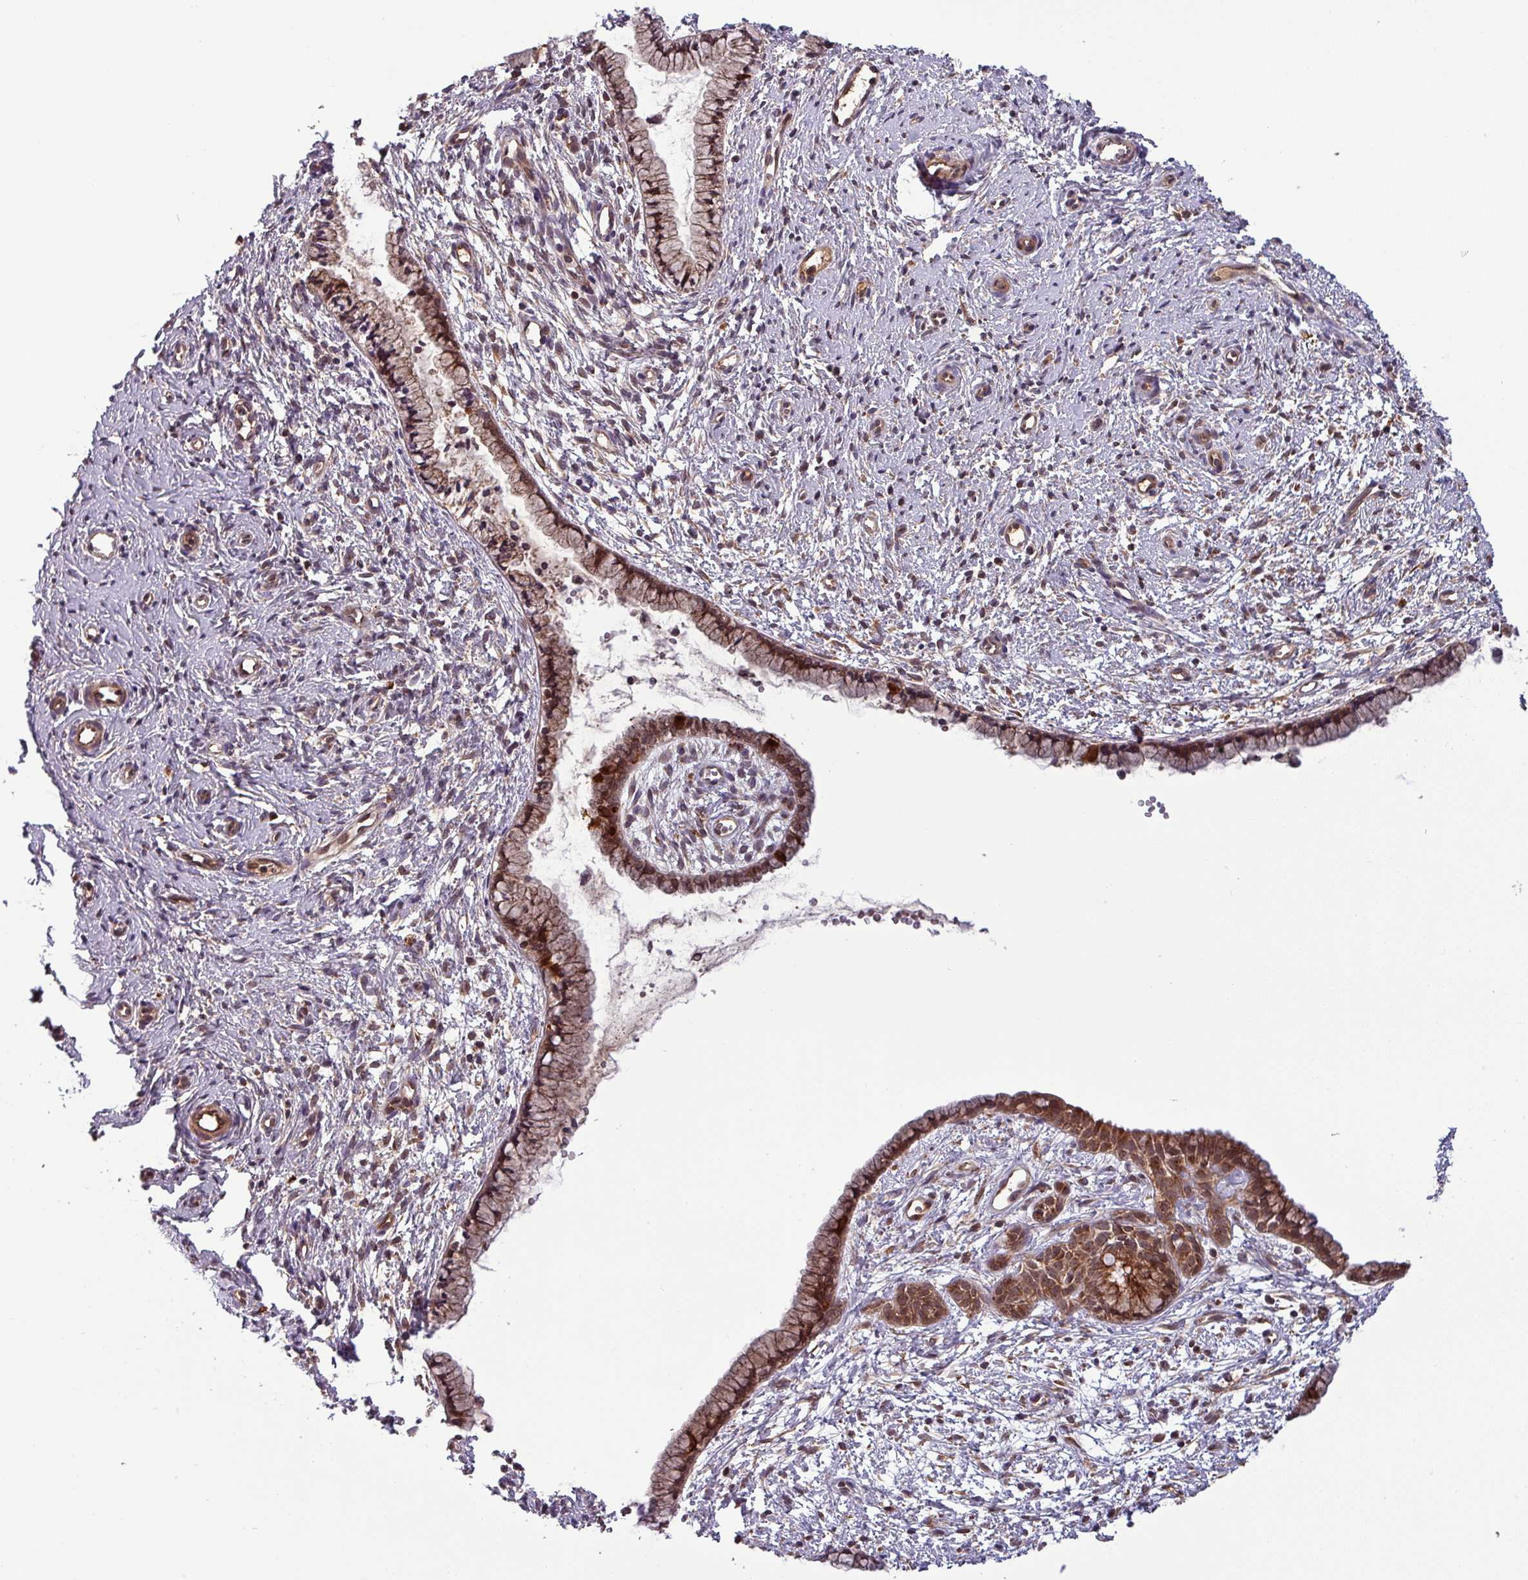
{"staining": {"intensity": "moderate", "quantity": ">75%", "location": "cytoplasmic/membranous,nuclear"}, "tissue": "cervix", "cell_type": "Glandular cells", "image_type": "normal", "snomed": [{"axis": "morphology", "description": "Normal tissue, NOS"}, {"axis": "topography", "description": "Cervix"}], "caption": "Normal cervix shows moderate cytoplasmic/membranous,nuclear expression in about >75% of glandular cells The protein is shown in brown color, while the nuclei are stained blue..", "gene": "PUS1", "patient": {"sex": "female", "age": 57}}